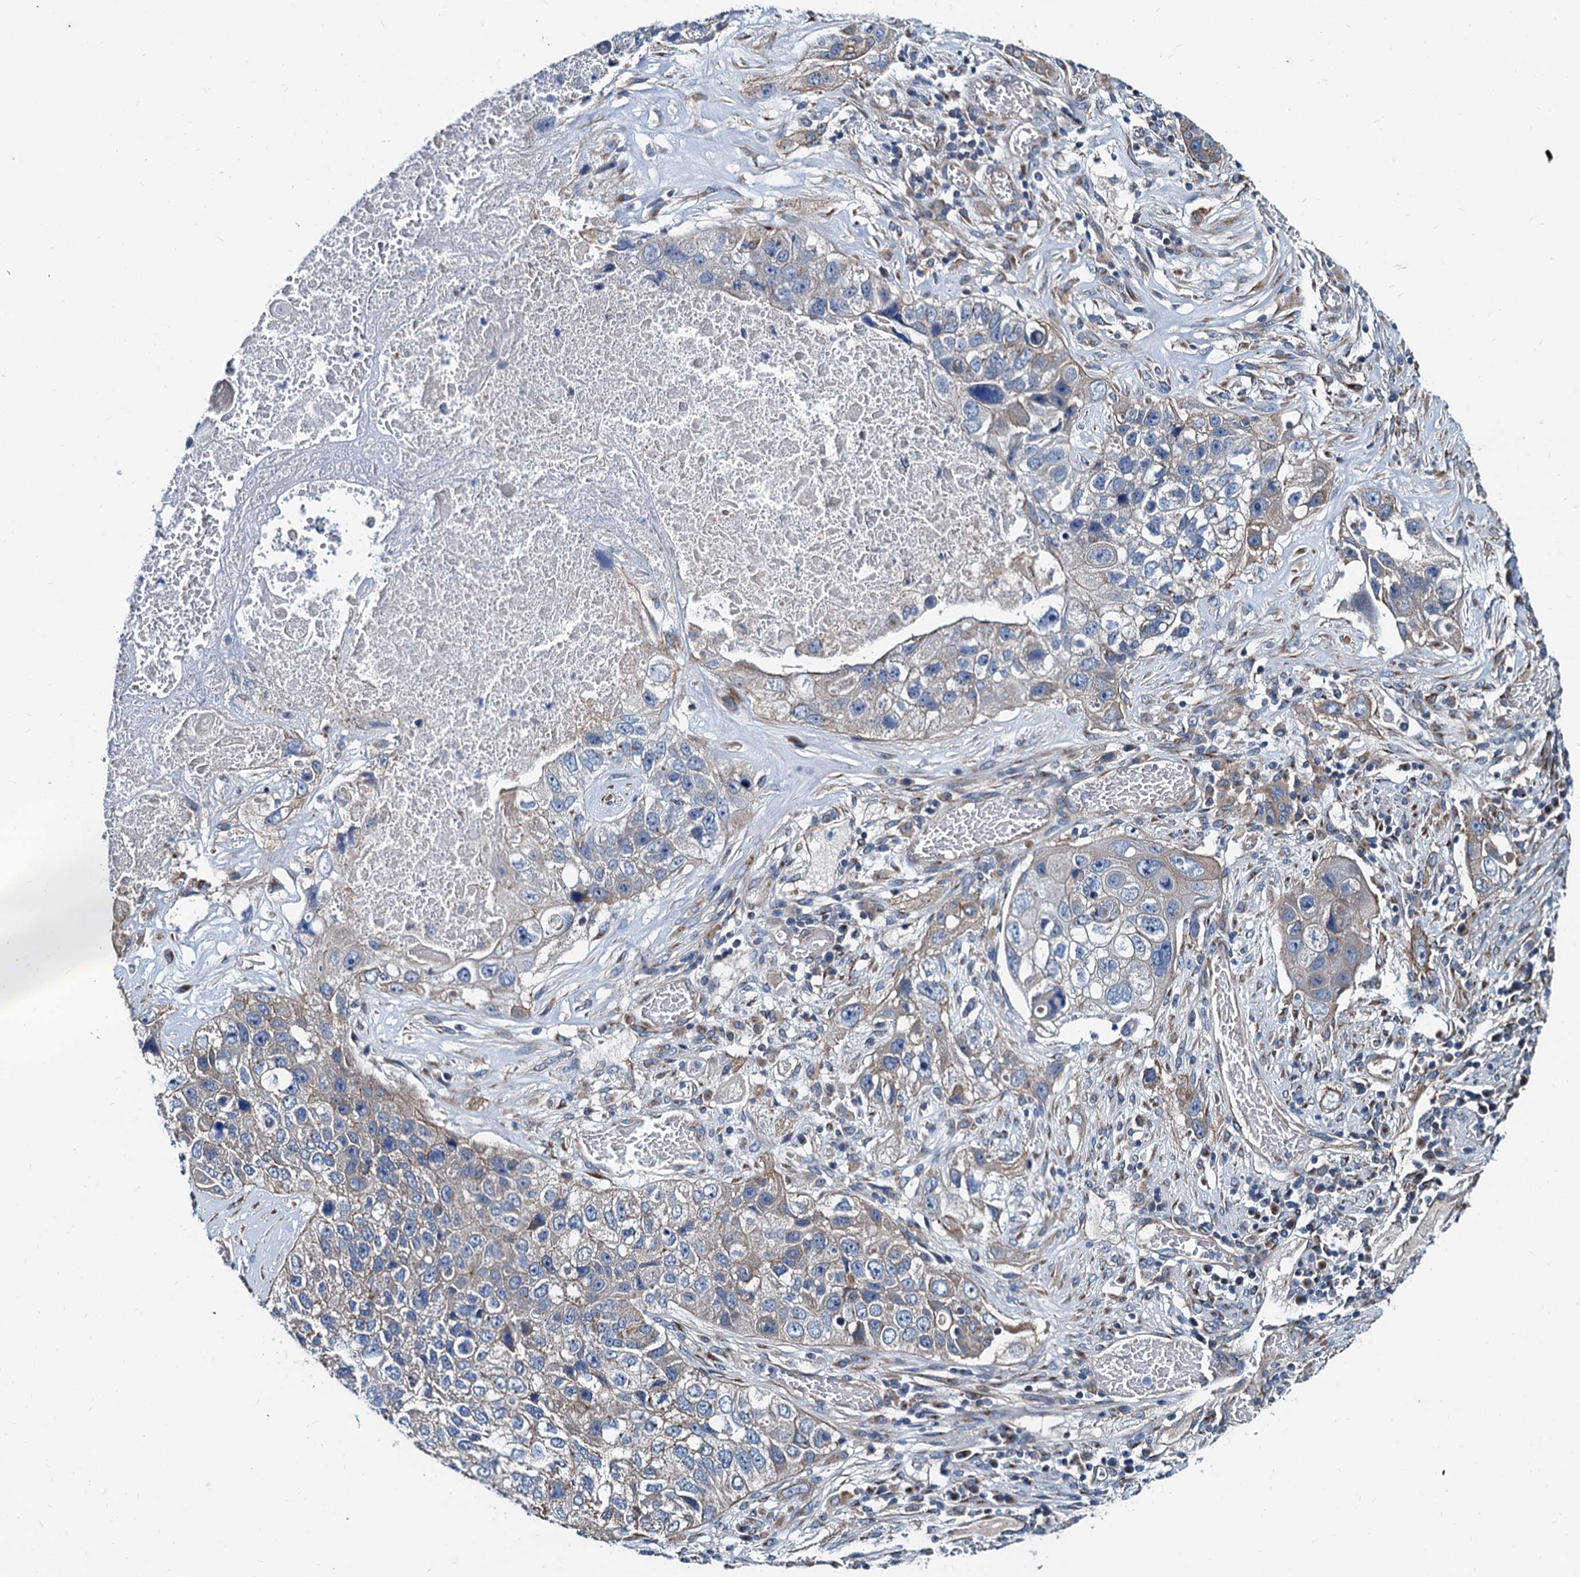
{"staining": {"intensity": "negative", "quantity": "none", "location": "none"}, "tissue": "lung cancer", "cell_type": "Tumor cells", "image_type": "cancer", "snomed": [{"axis": "morphology", "description": "Squamous cell carcinoma, NOS"}, {"axis": "topography", "description": "Lung"}], "caption": "The micrograph displays no significant staining in tumor cells of lung squamous cell carcinoma.", "gene": "NGRN", "patient": {"sex": "male", "age": 61}}